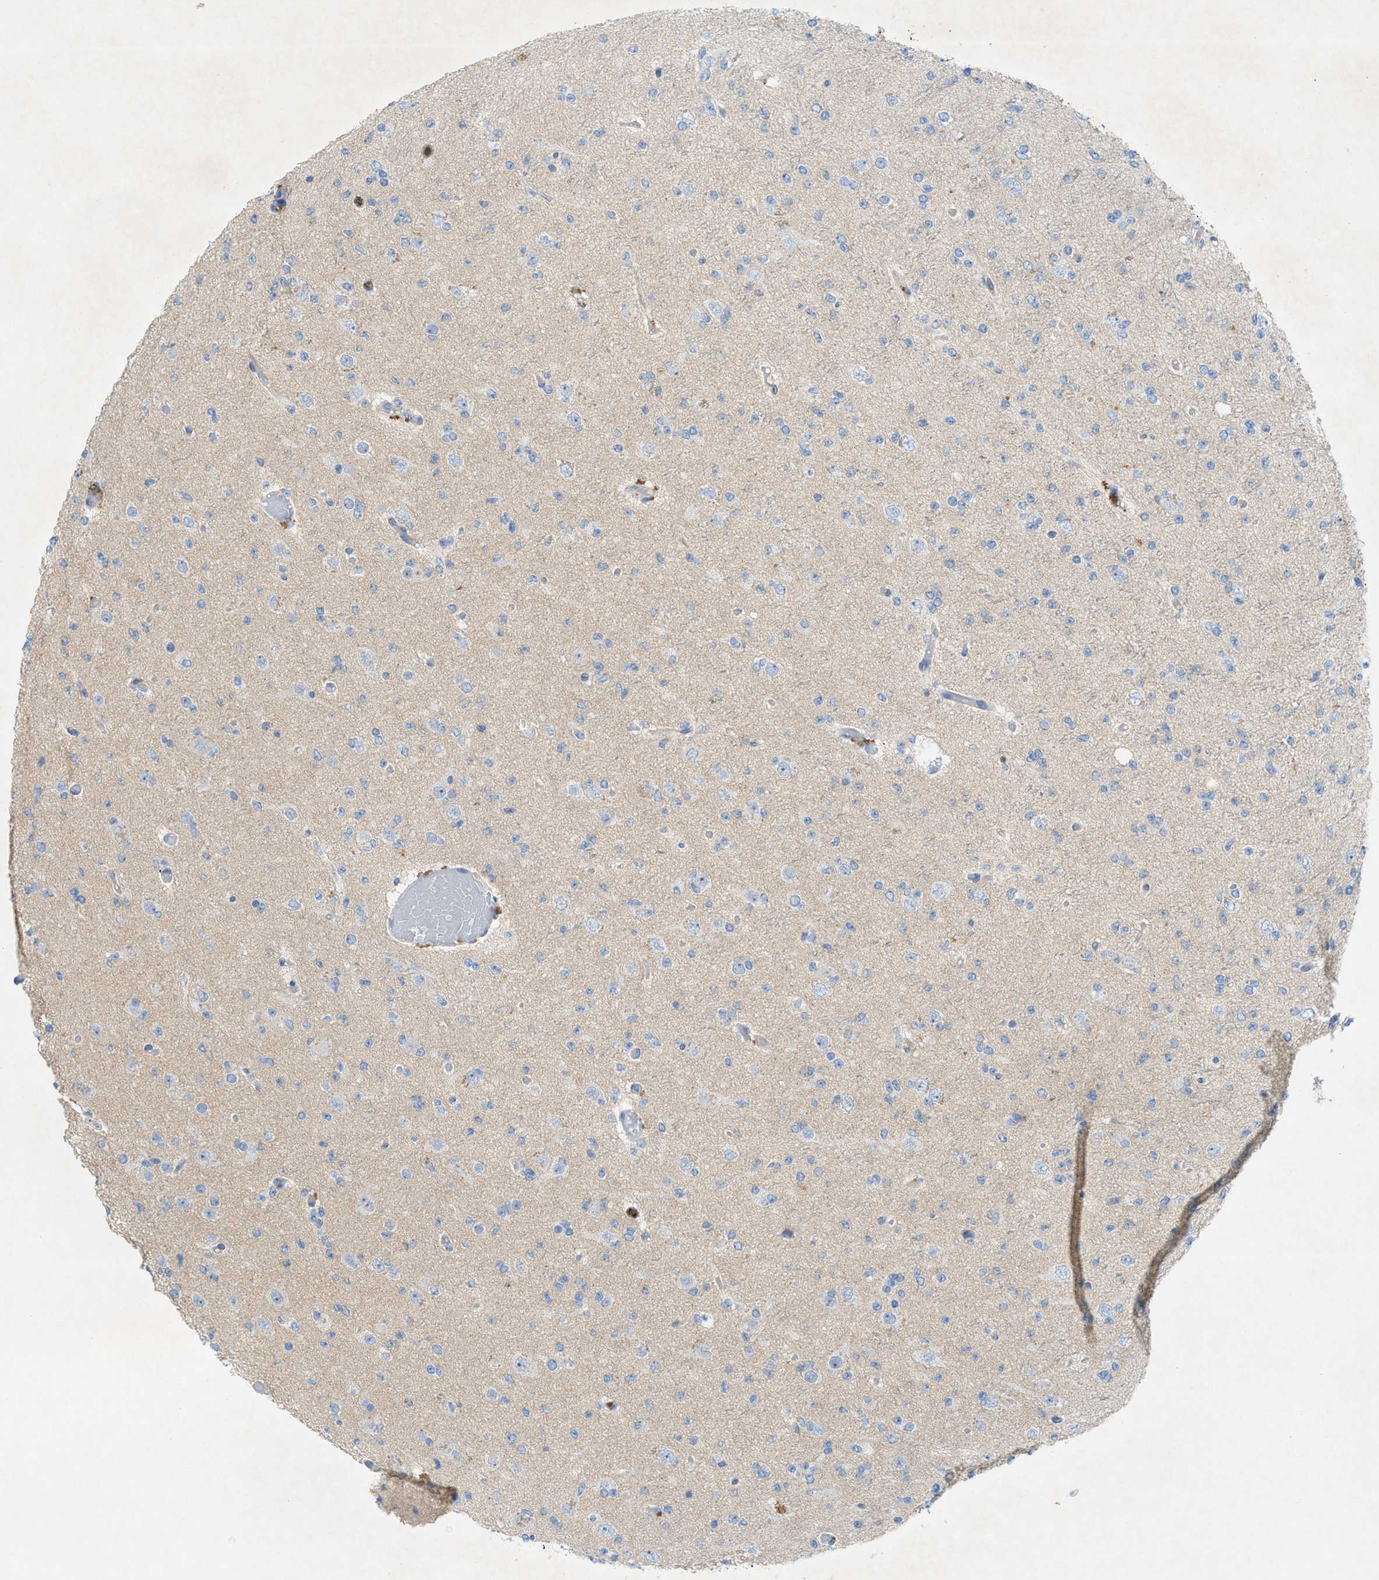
{"staining": {"intensity": "negative", "quantity": "none", "location": "none"}, "tissue": "glioma", "cell_type": "Tumor cells", "image_type": "cancer", "snomed": [{"axis": "morphology", "description": "Glioma, malignant, Low grade"}, {"axis": "topography", "description": "Brain"}], "caption": "Immunohistochemistry (IHC) photomicrograph of neoplastic tissue: low-grade glioma (malignant) stained with DAB demonstrates no significant protein positivity in tumor cells.", "gene": "CMTM1", "patient": {"sex": "female", "age": 22}}